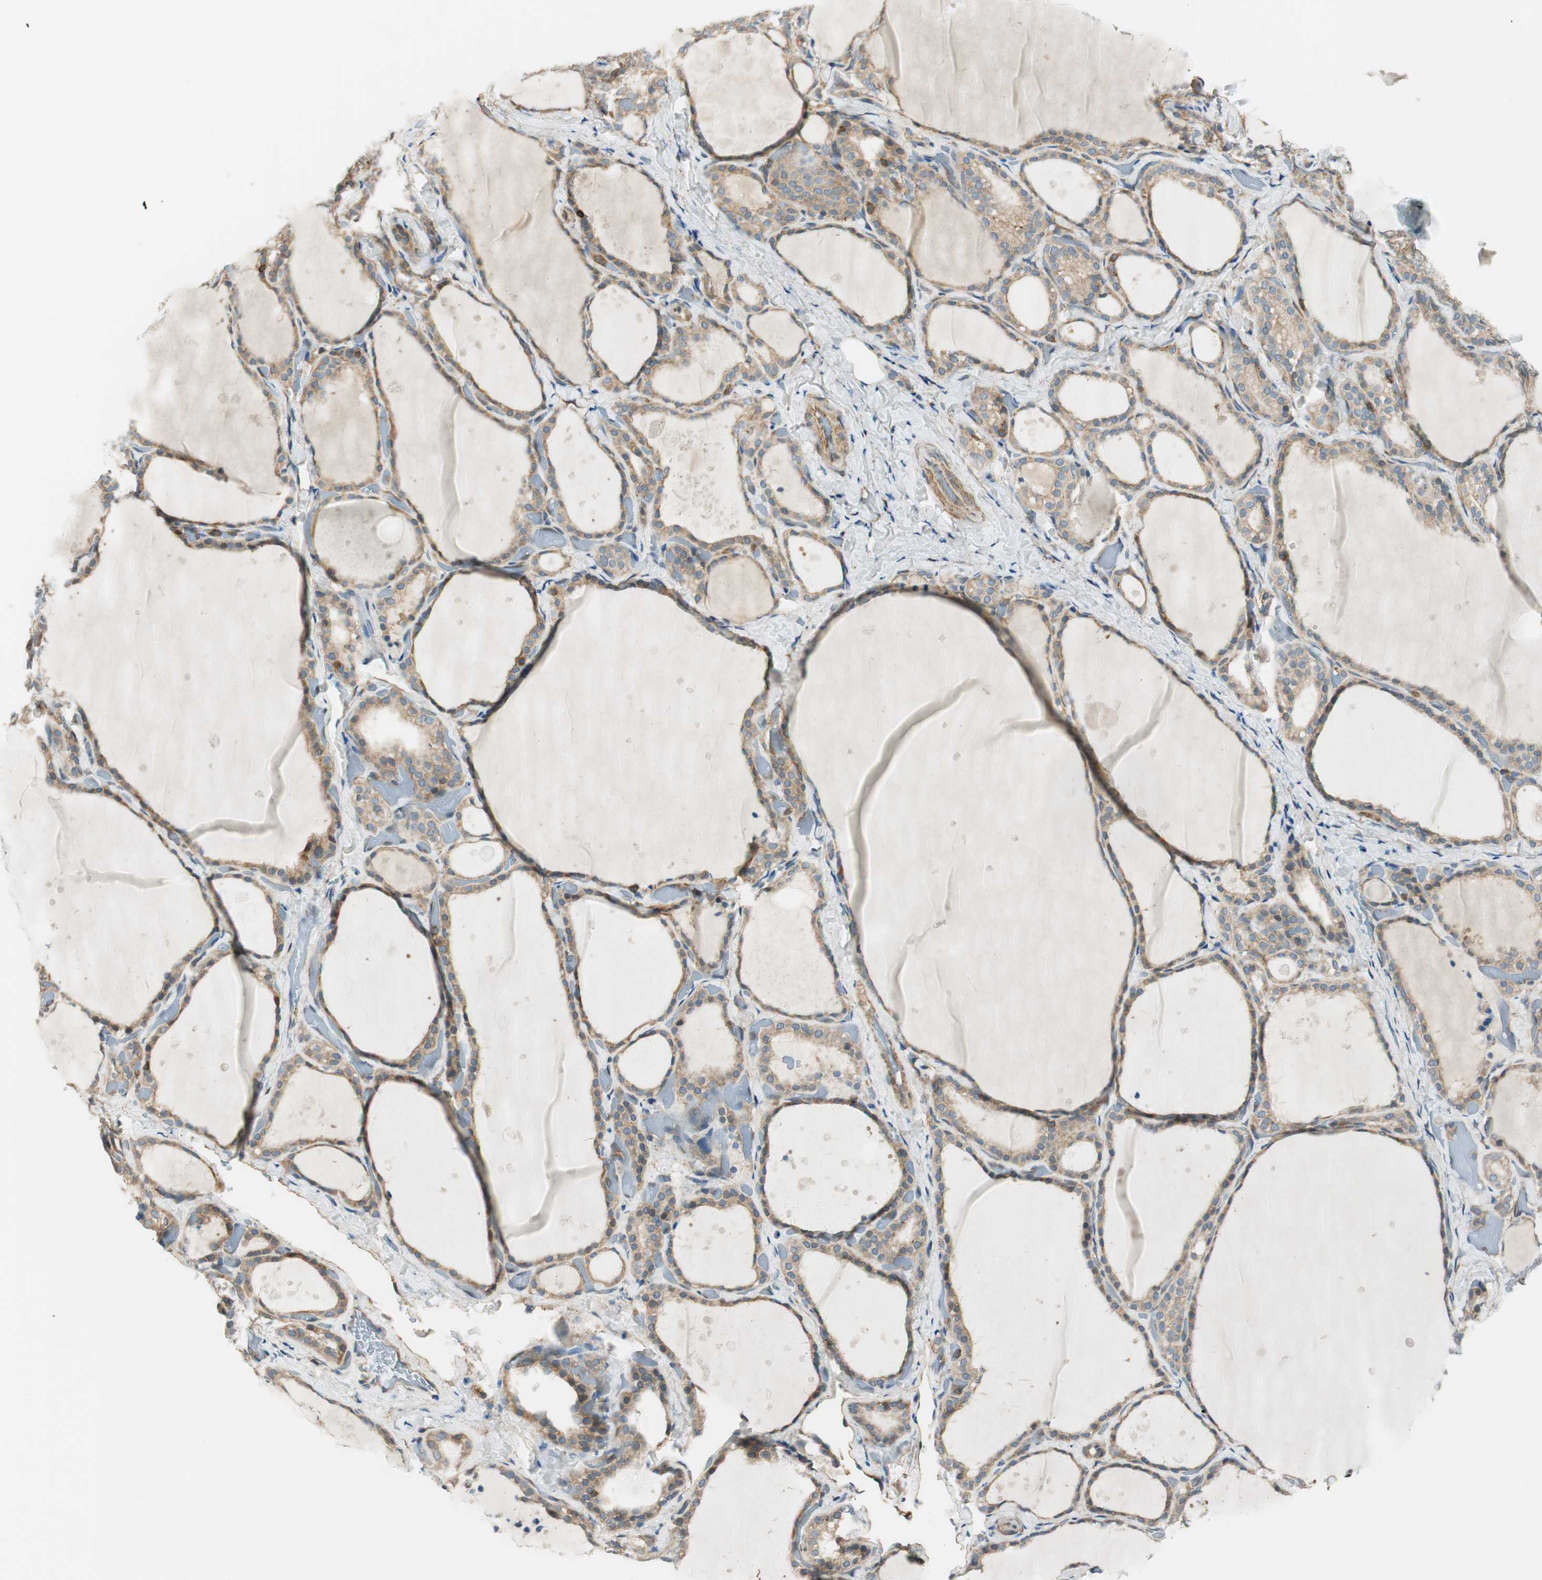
{"staining": {"intensity": "moderate", "quantity": ">75%", "location": "cytoplasmic/membranous"}, "tissue": "thyroid gland", "cell_type": "Glandular cells", "image_type": "normal", "snomed": [{"axis": "morphology", "description": "Normal tissue, NOS"}, {"axis": "topography", "description": "Thyroid gland"}], "caption": "Immunohistochemistry (IHC) micrograph of unremarkable thyroid gland: thyroid gland stained using IHC reveals medium levels of moderate protein expression localized specifically in the cytoplasmic/membranous of glandular cells, appearing as a cytoplasmic/membranous brown color.", "gene": "PI4K2B", "patient": {"sex": "female", "age": 44}}